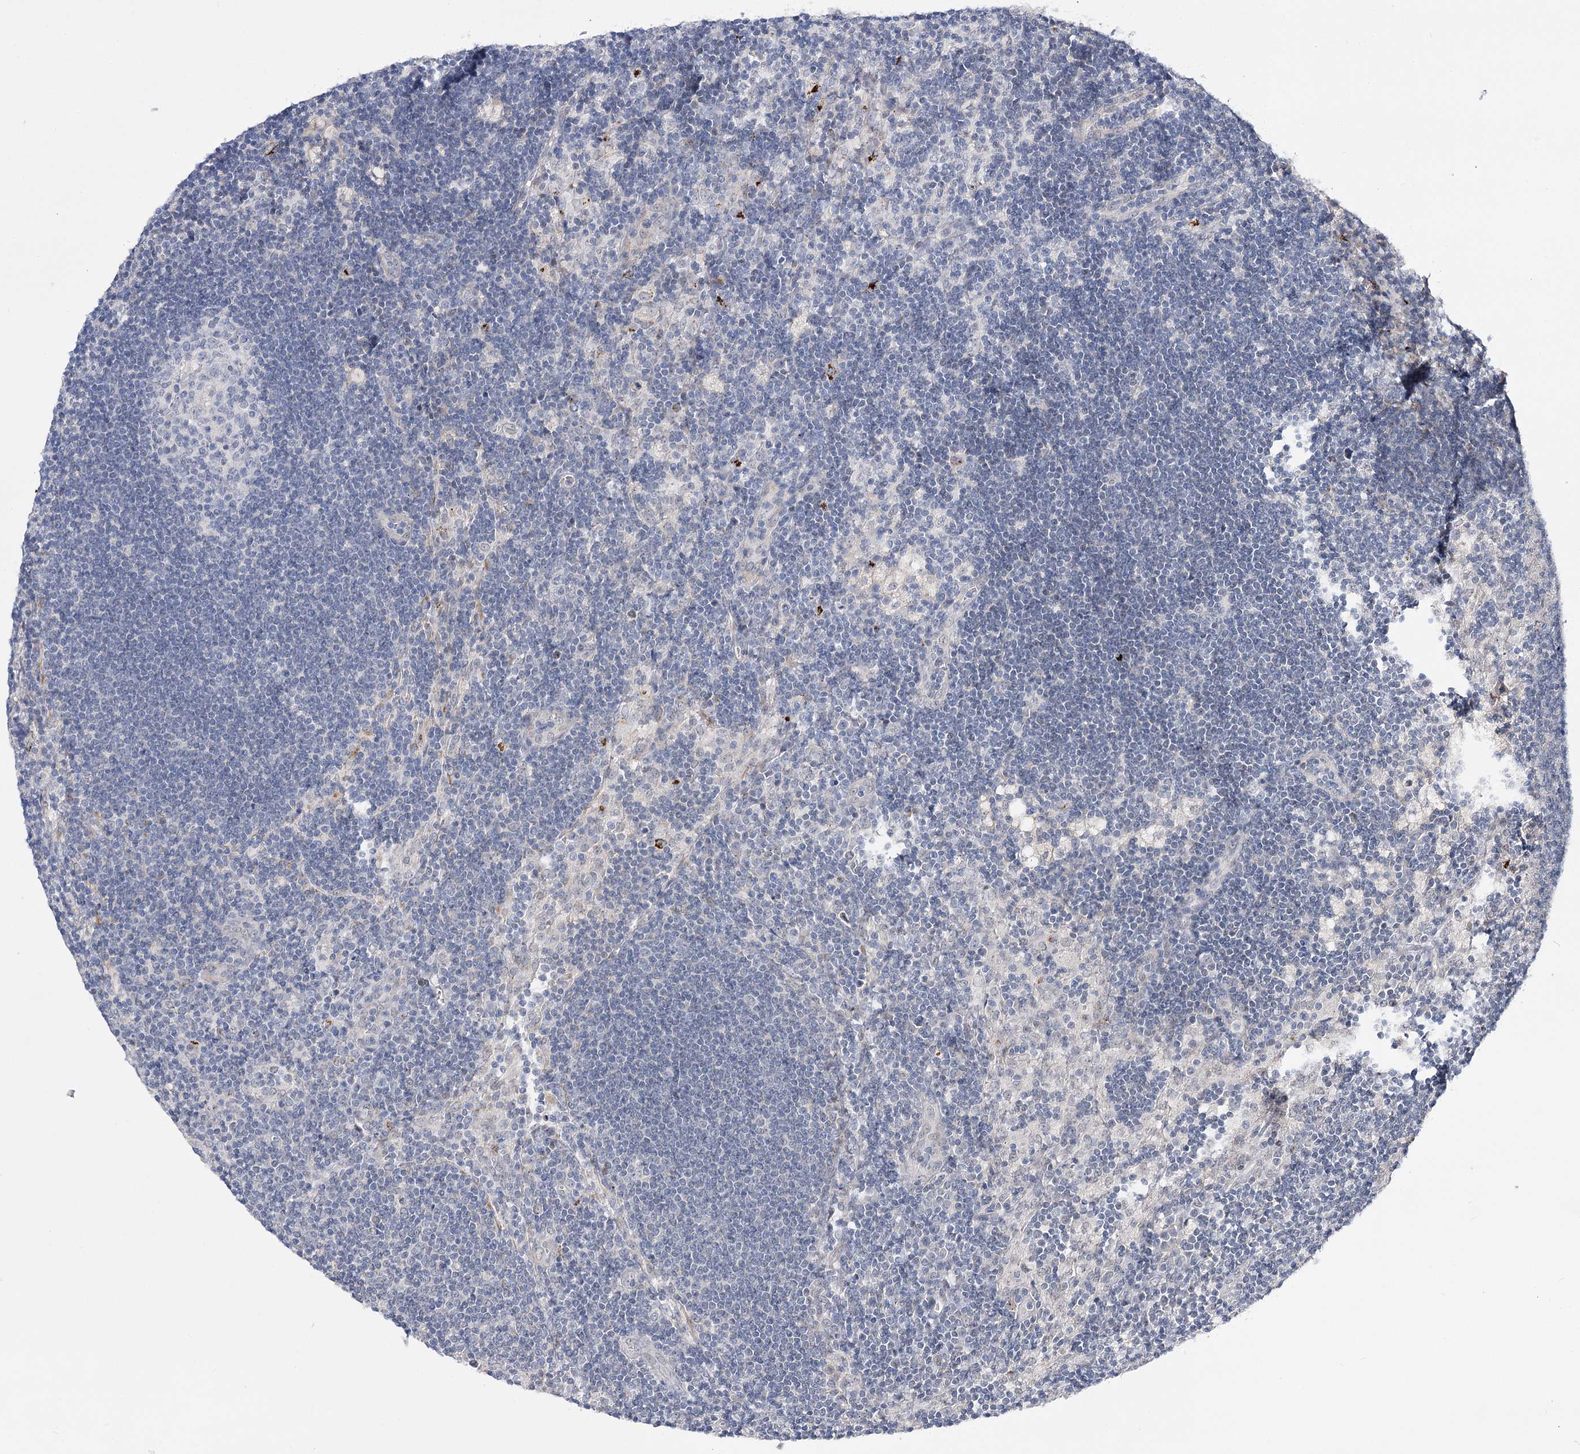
{"staining": {"intensity": "negative", "quantity": "none", "location": "none"}, "tissue": "lymph node", "cell_type": "Germinal center cells", "image_type": "normal", "snomed": [{"axis": "morphology", "description": "Normal tissue, NOS"}, {"axis": "topography", "description": "Lymph node"}], "caption": "There is no significant staining in germinal center cells of lymph node. (Stains: DAB immunohistochemistry with hematoxylin counter stain, Microscopy: brightfield microscopy at high magnification).", "gene": "ATP10B", "patient": {"sex": "male", "age": 24}}